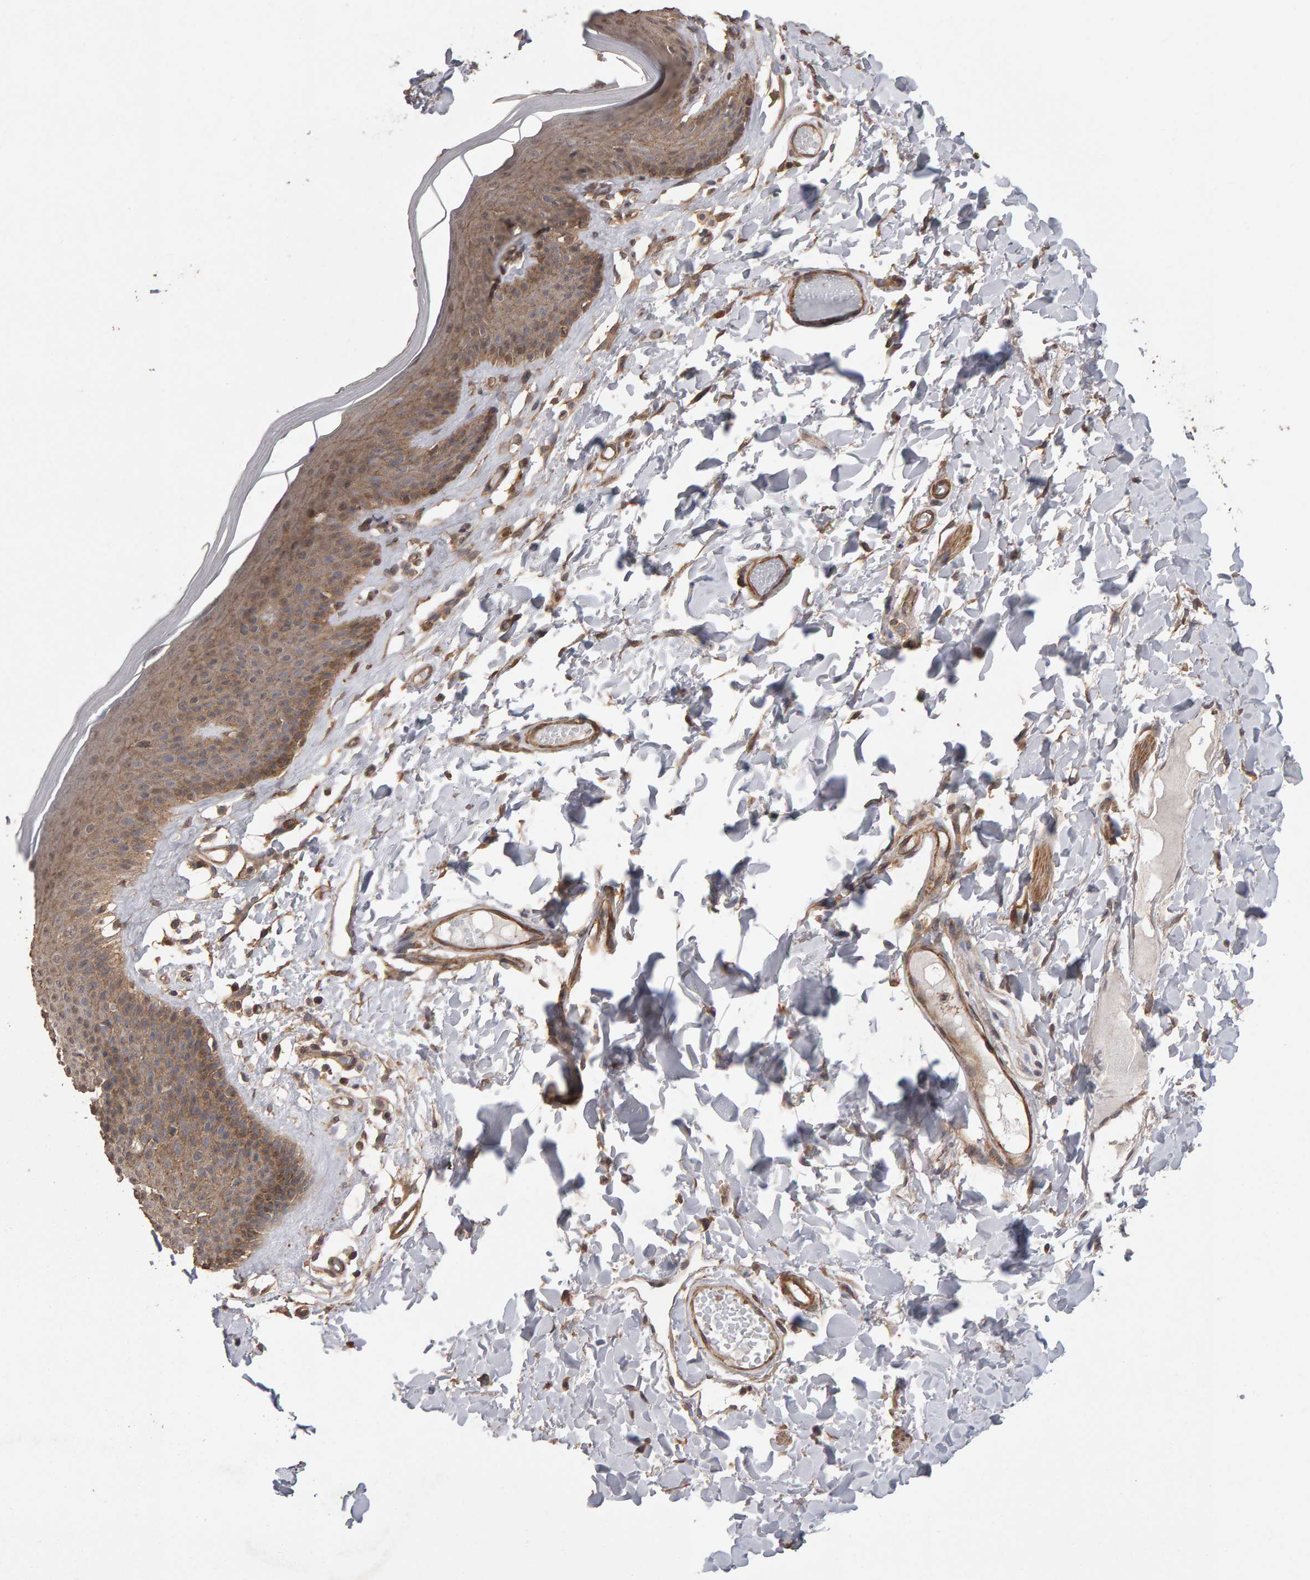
{"staining": {"intensity": "strong", "quantity": ">75%", "location": "cytoplasmic/membranous"}, "tissue": "skin", "cell_type": "Epidermal cells", "image_type": "normal", "snomed": [{"axis": "morphology", "description": "Normal tissue, NOS"}, {"axis": "topography", "description": "Vulva"}], "caption": "Immunohistochemical staining of unremarkable skin demonstrates >75% levels of strong cytoplasmic/membranous protein staining in approximately >75% of epidermal cells. The staining was performed using DAB (3,3'-diaminobenzidine) to visualize the protein expression in brown, while the nuclei were stained in blue with hematoxylin (Magnification: 20x).", "gene": "SCRIB", "patient": {"sex": "female", "age": 73}}